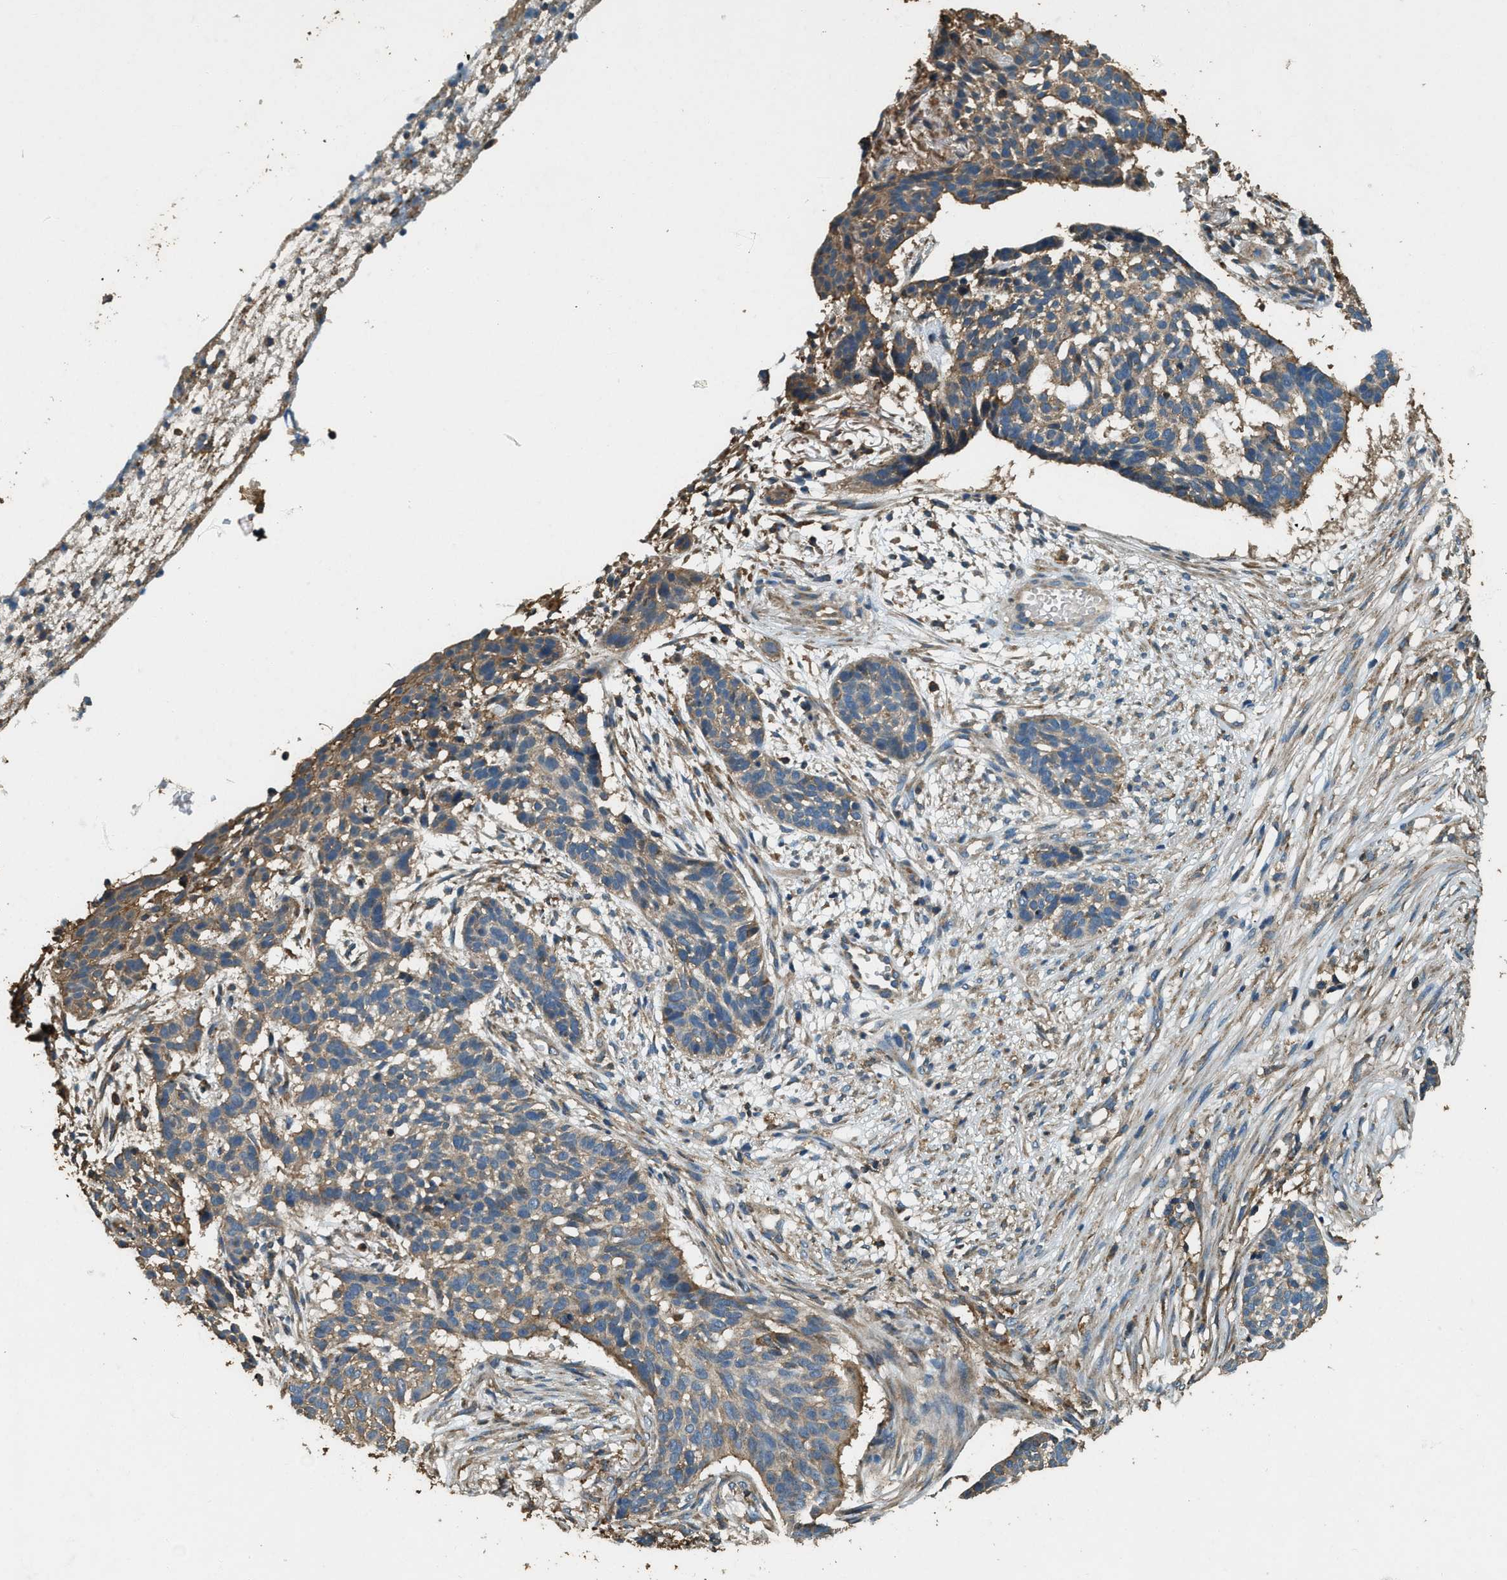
{"staining": {"intensity": "weak", "quantity": ">75%", "location": "cytoplasmic/membranous"}, "tissue": "skin cancer", "cell_type": "Tumor cells", "image_type": "cancer", "snomed": [{"axis": "morphology", "description": "Basal cell carcinoma"}, {"axis": "topography", "description": "Skin"}], "caption": "Weak cytoplasmic/membranous positivity is identified in approximately >75% of tumor cells in basal cell carcinoma (skin).", "gene": "ERGIC1", "patient": {"sex": "male", "age": 85}}